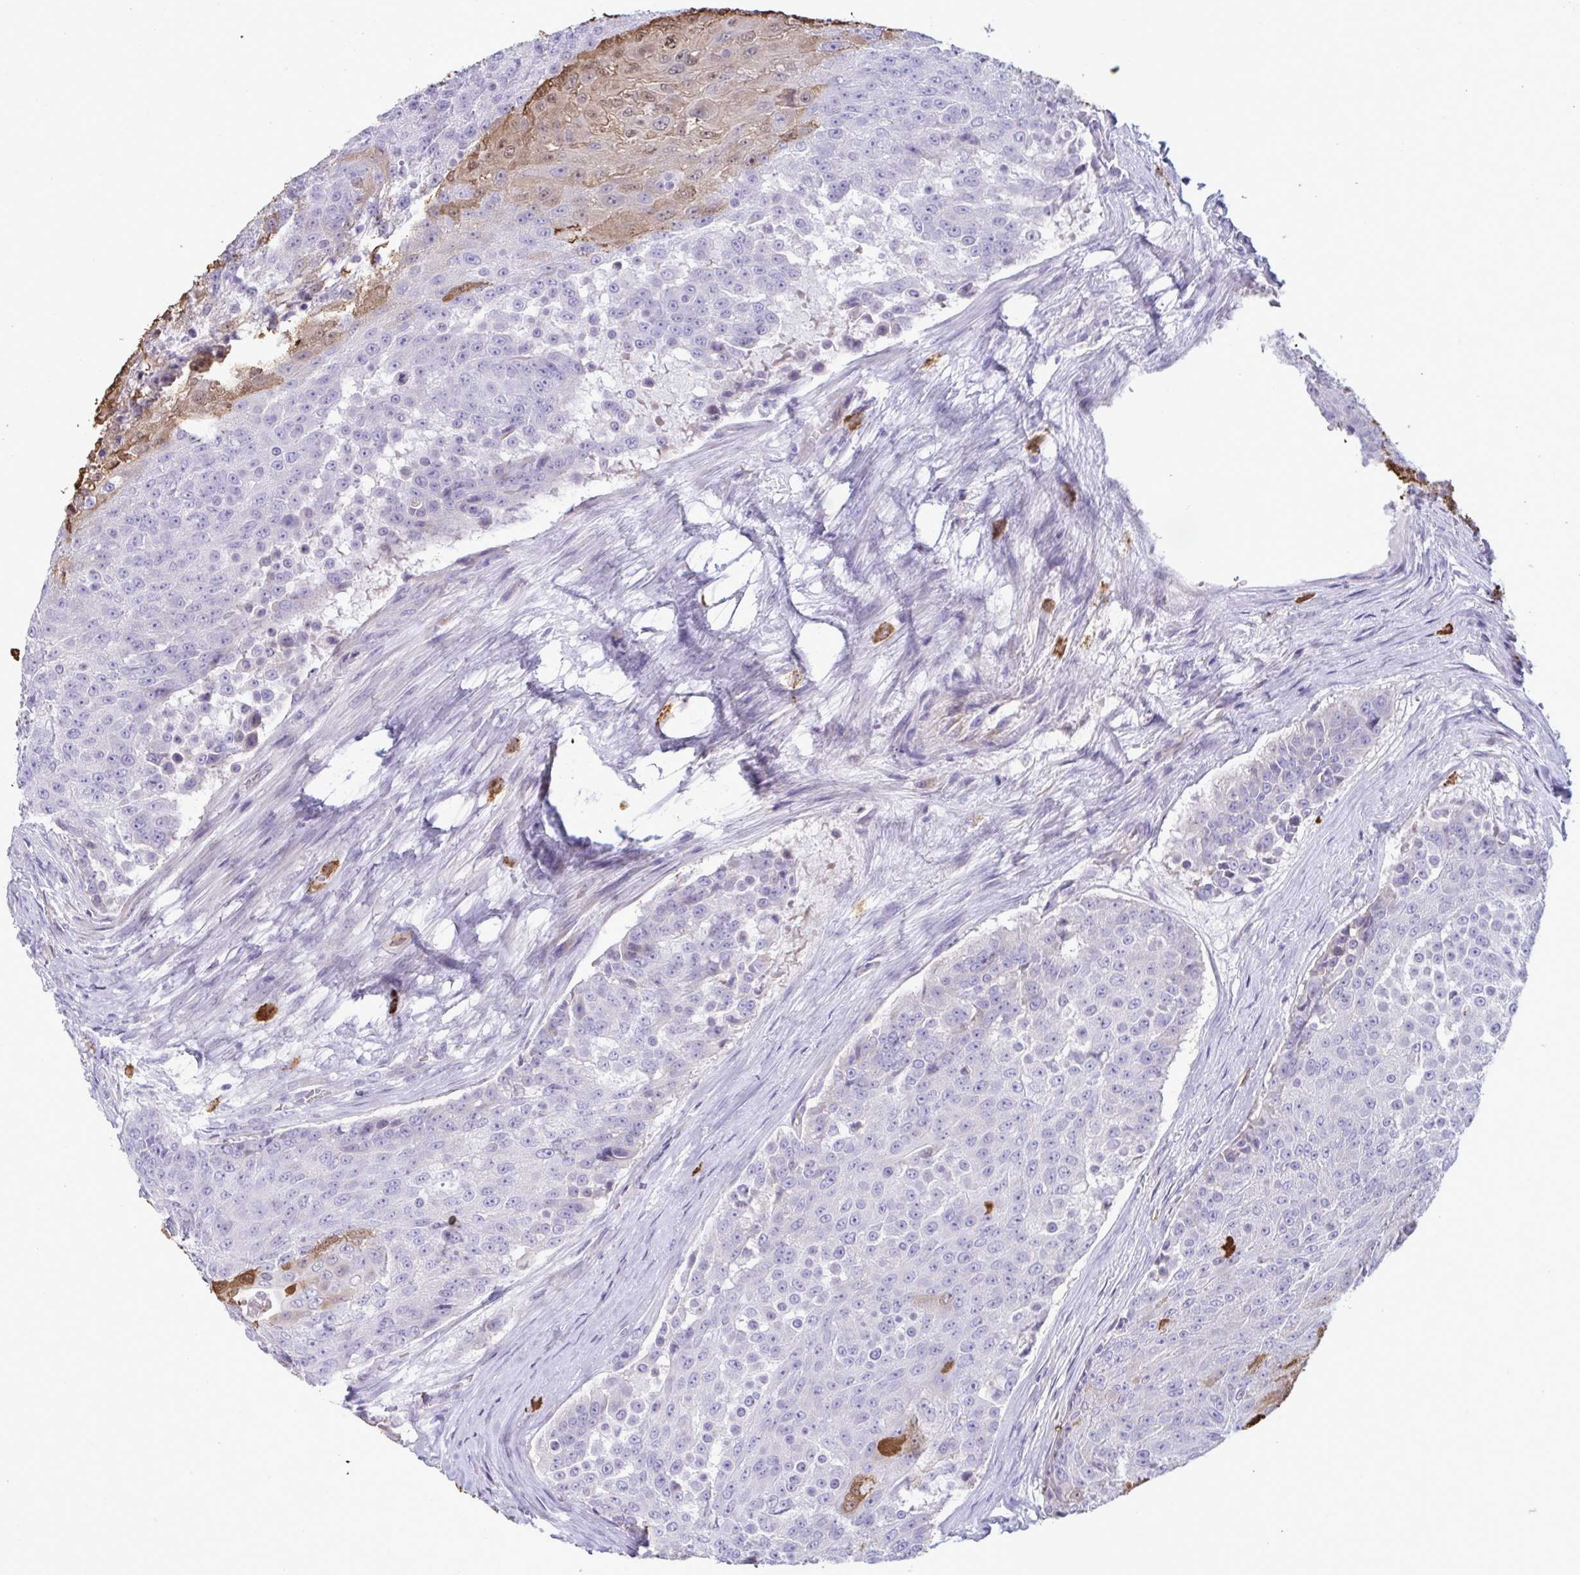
{"staining": {"intensity": "moderate", "quantity": "<25%", "location": "cytoplasmic/membranous,nuclear"}, "tissue": "urothelial cancer", "cell_type": "Tumor cells", "image_type": "cancer", "snomed": [{"axis": "morphology", "description": "Urothelial carcinoma, High grade"}, {"axis": "topography", "description": "Urinary bladder"}], "caption": "This is a histology image of immunohistochemistry (IHC) staining of high-grade urothelial carcinoma, which shows moderate expression in the cytoplasmic/membranous and nuclear of tumor cells.", "gene": "ZNF684", "patient": {"sex": "female", "age": 63}}